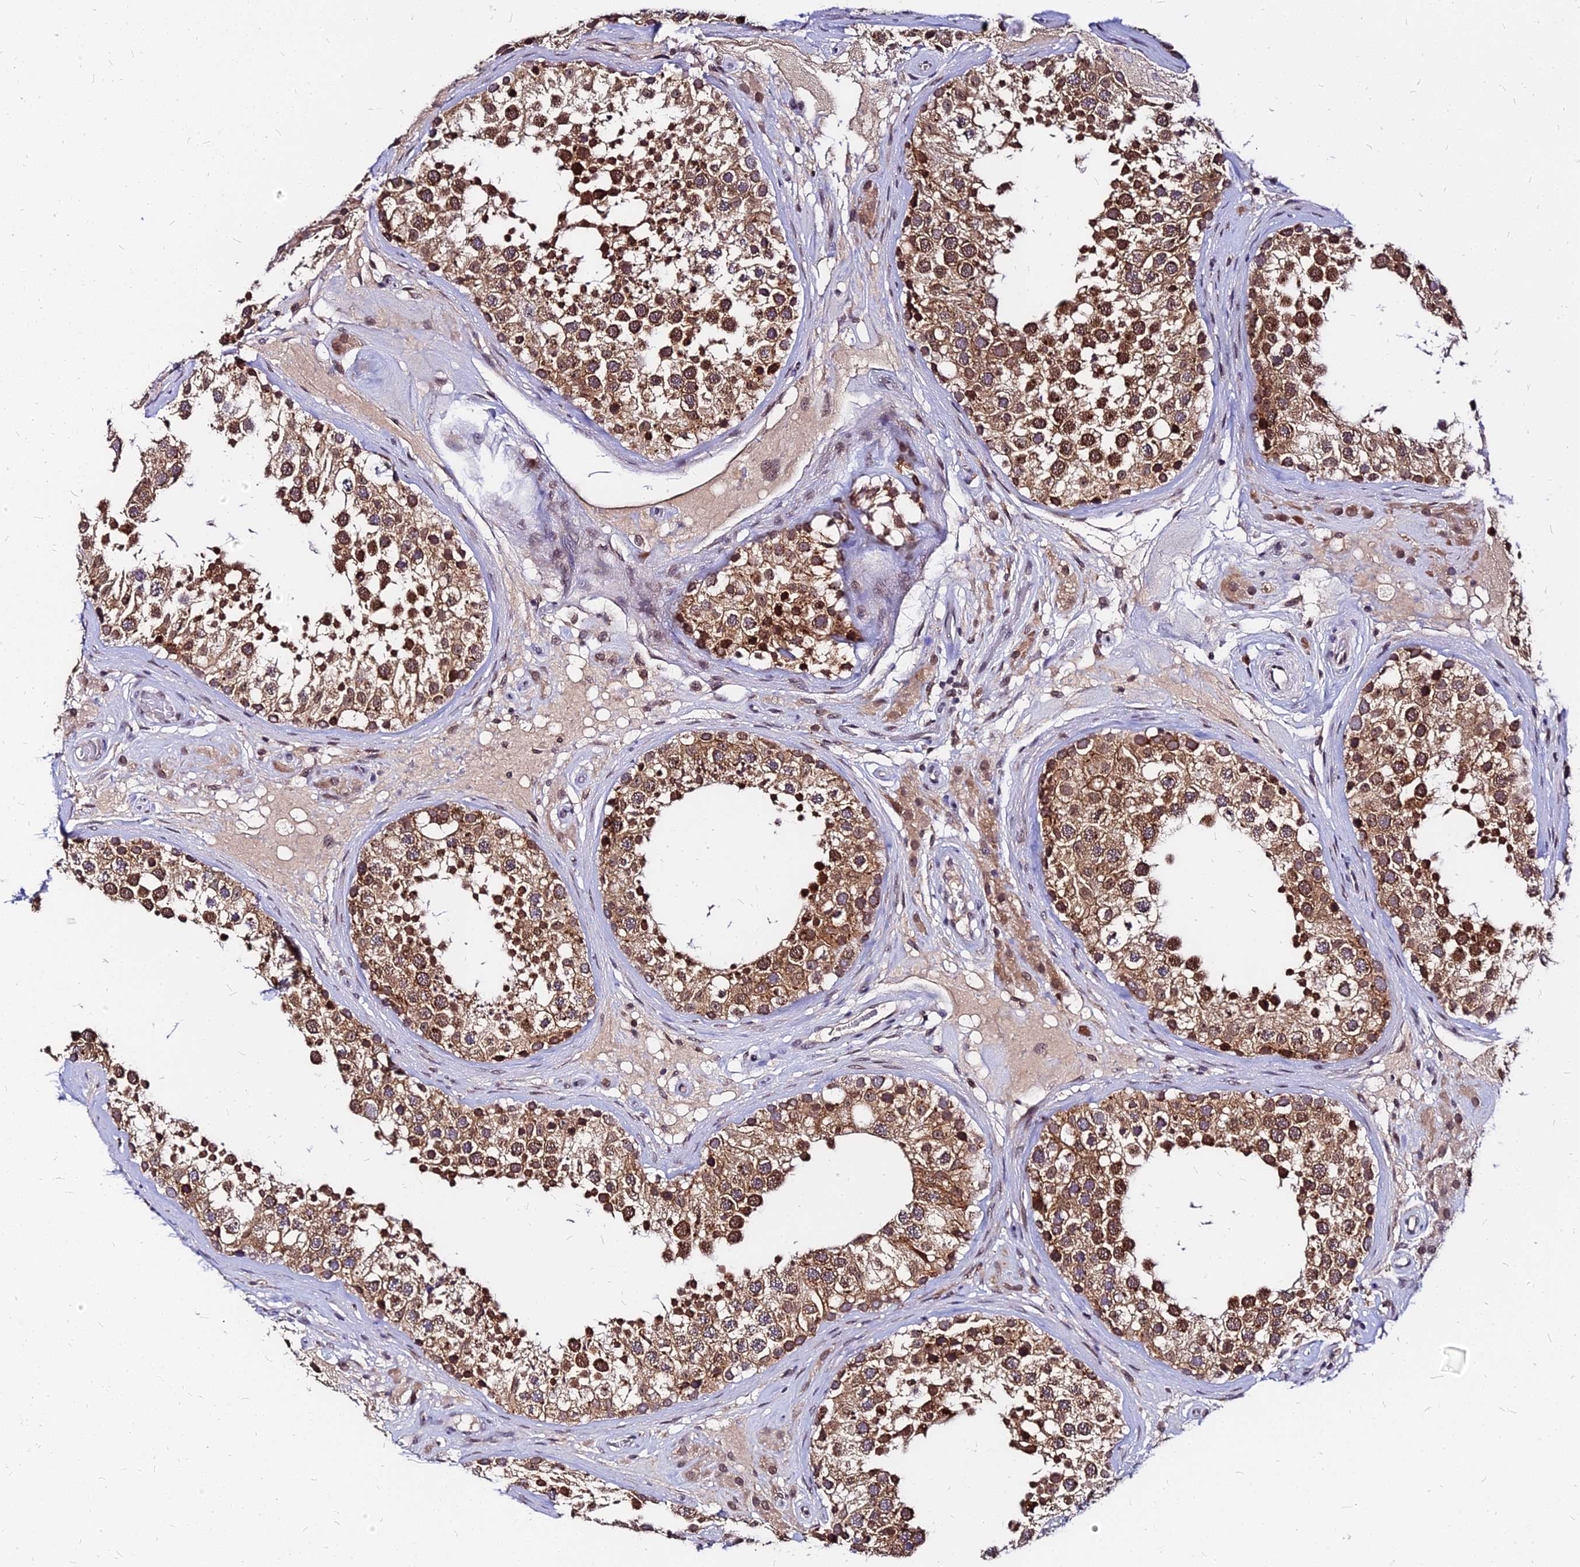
{"staining": {"intensity": "strong", "quantity": ">75%", "location": "cytoplasmic/membranous,nuclear"}, "tissue": "testis", "cell_type": "Cells in seminiferous ducts", "image_type": "normal", "snomed": [{"axis": "morphology", "description": "Normal tissue, NOS"}, {"axis": "topography", "description": "Testis"}], "caption": "A brown stain labels strong cytoplasmic/membranous,nuclear expression of a protein in cells in seminiferous ducts of normal human testis.", "gene": "RNF121", "patient": {"sex": "male", "age": 46}}